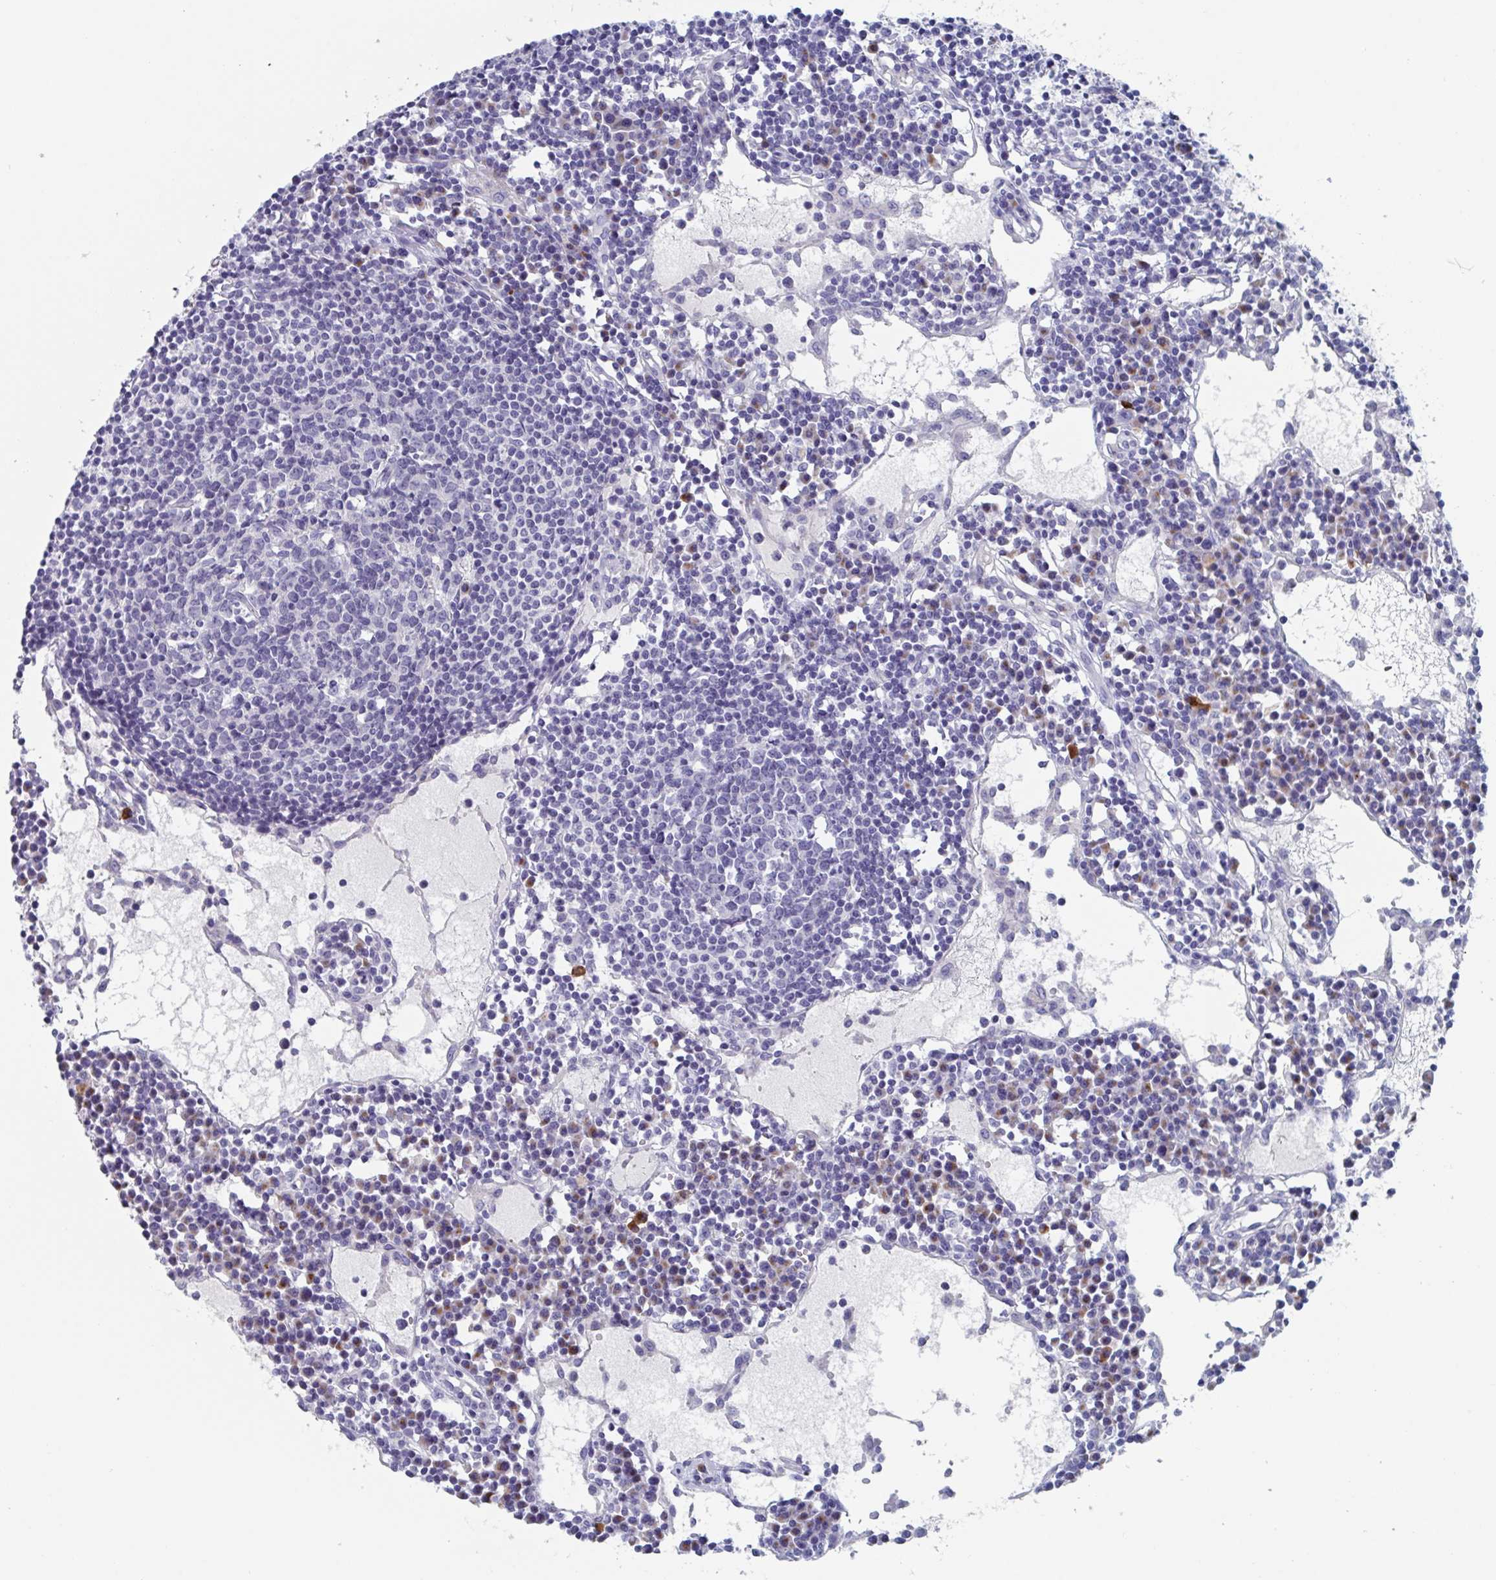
{"staining": {"intensity": "negative", "quantity": "none", "location": "none"}, "tissue": "lymph node", "cell_type": "Germinal center cells", "image_type": "normal", "snomed": [{"axis": "morphology", "description": "Normal tissue, NOS"}, {"axis": "topography", "description": "Lymph node"}], "caption": "High power microscopy photomicrograph of an immunohistochemistry (IHC) image of normal lymph node, revealing no significant staining in germinal center cells. (Stains: DAB IHC with hematoxylin counter stain, Microscopy: brightfield microscopy at high magnification).", "gene": "NT5C3B", "patient": {"sex": "female", "age": 78}}